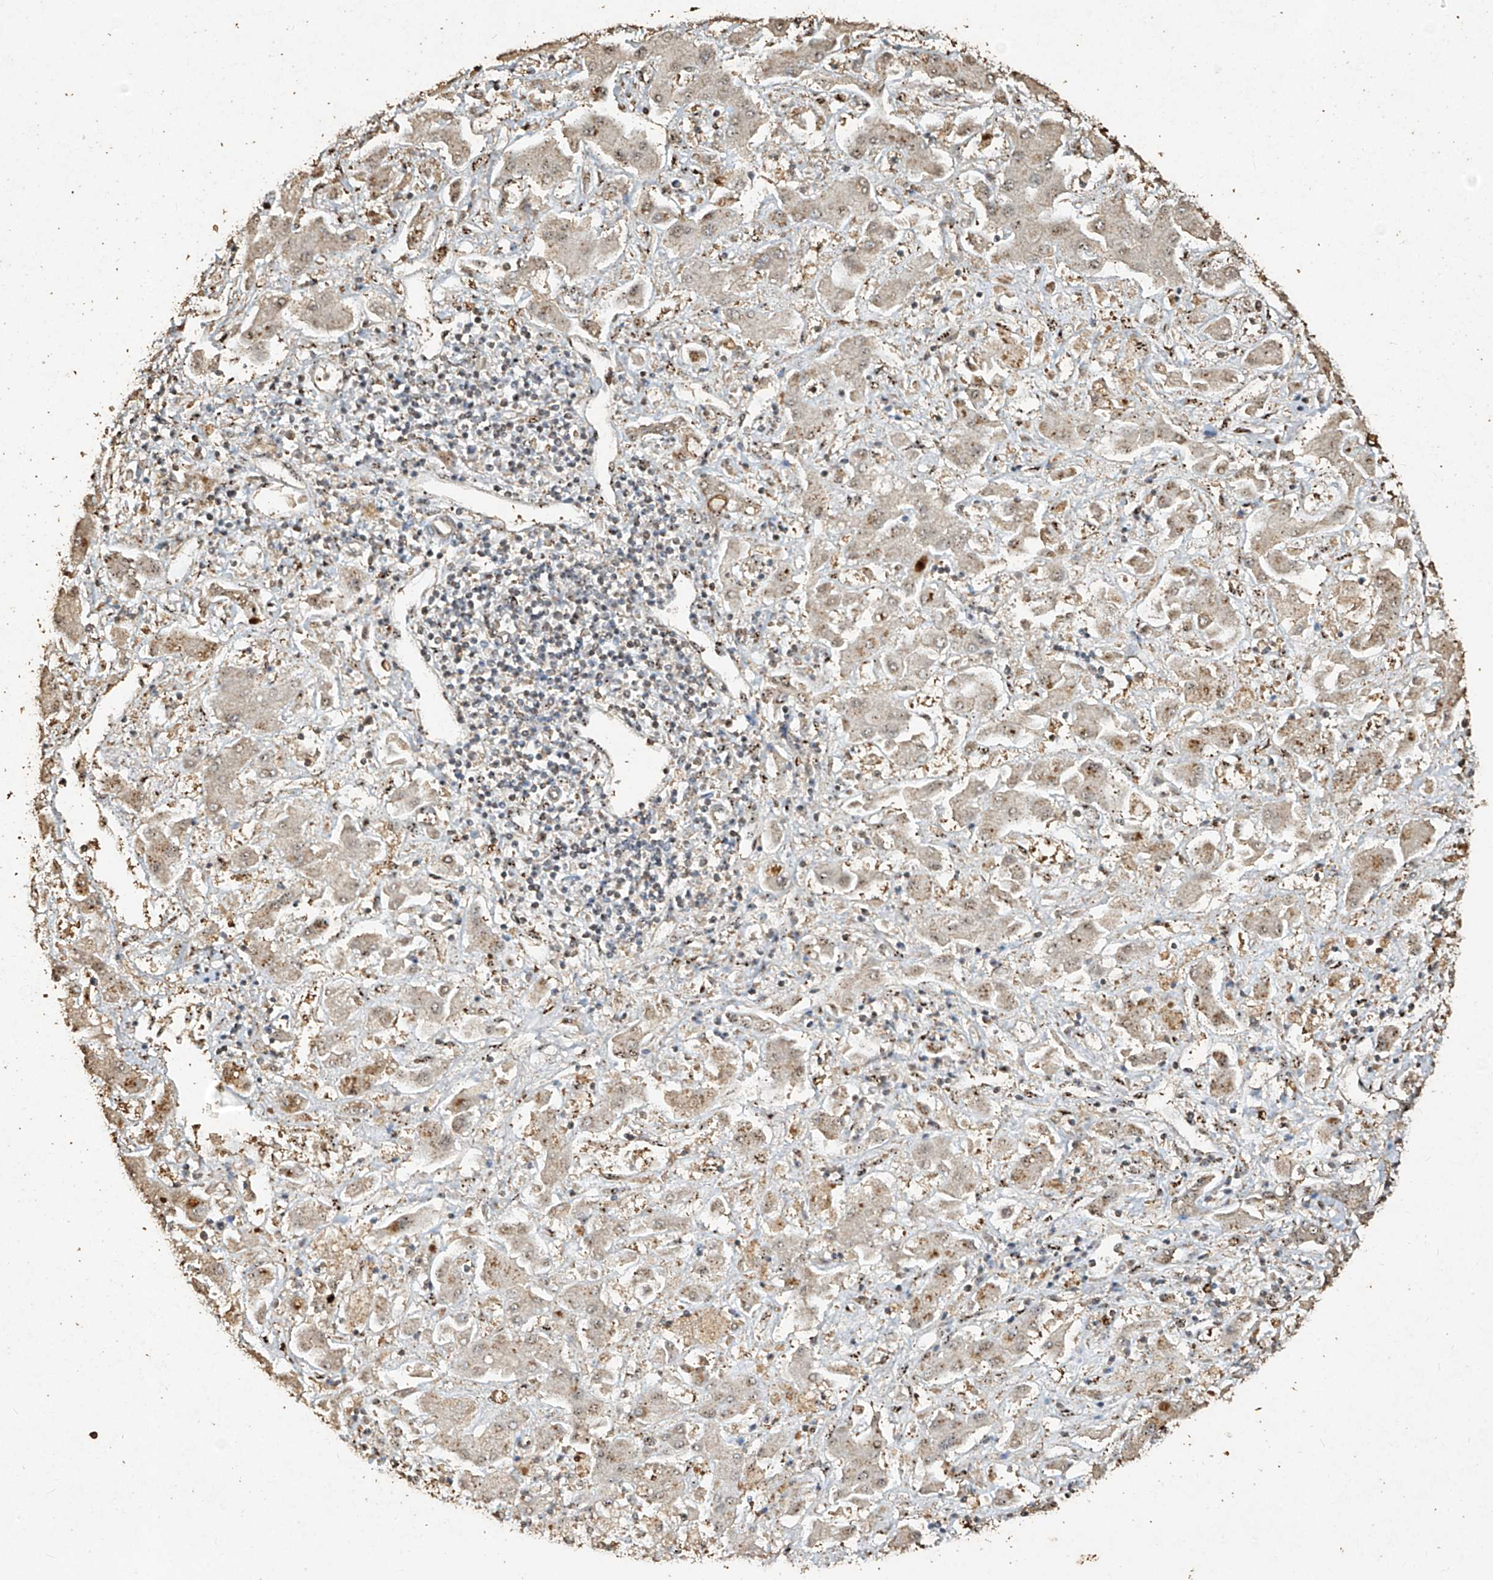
{"staining": {"intensity": "negative", "quantity": "none", "location": "none"}, "tissue": "liver cancer", "cell_type": "Tumor cells", "image_type": "cancer", "snomed": [{"axis": "morphology", "description": "Cholangiocarcinoma"}, {"axis": "topography", "description": "Liver"}], "caption": "There is no significant staining in tumor cells of liver cancer (cholangiocarcinoma).", "gene": "ERBB3", "patient": {"sex": "male", "age": 50}}